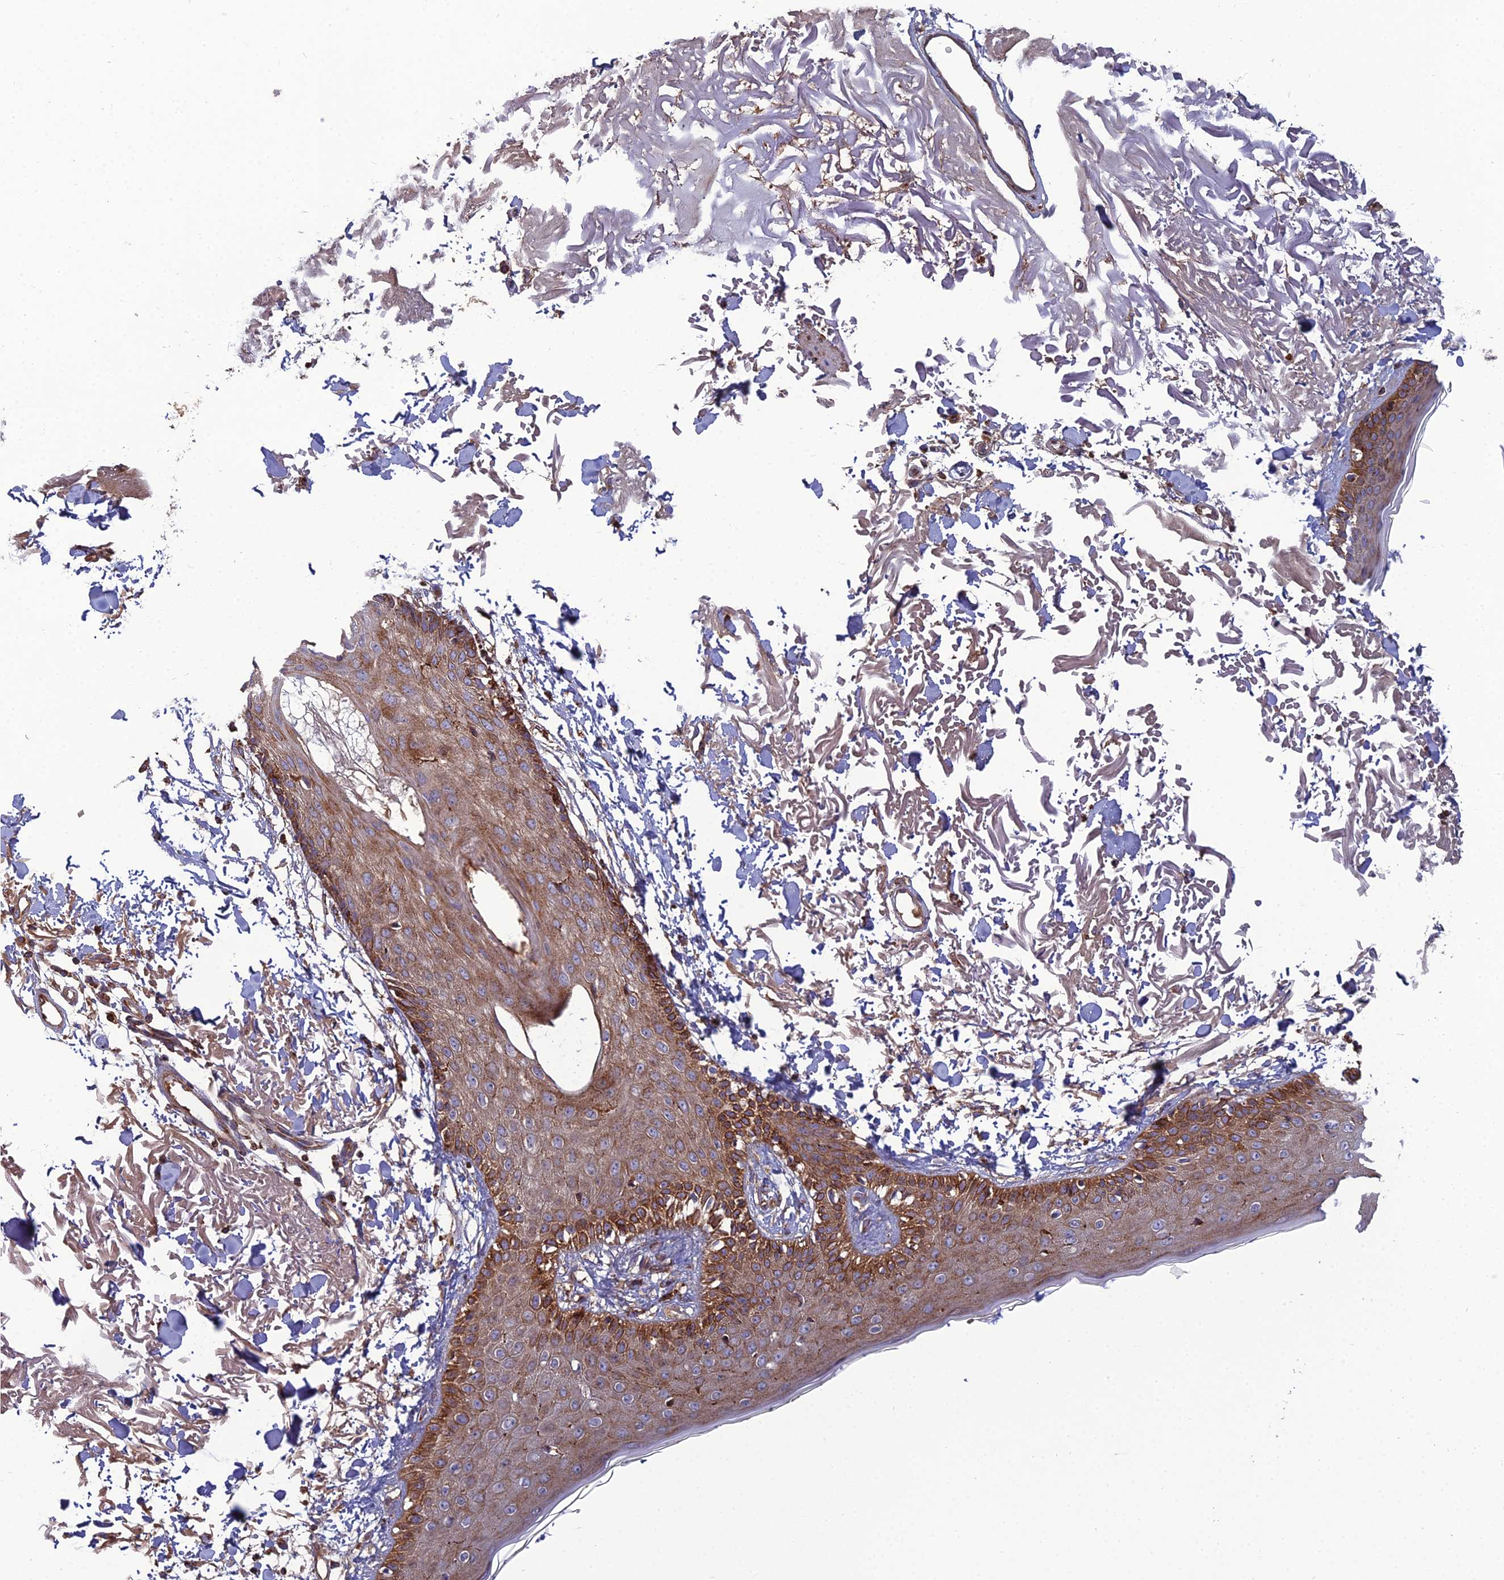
{"staining": {"intensity": "moderate", "quantity": ">75%", "location": "cytoplasmic/membranous"}, "tissue": "skin", "cell_type": "Fibroblasts", "image_type": "normal", "snomed": [{"axis": "morphology", "description": "Normal tissue, NOS"}, {"axis": "morphology", "description": "Squamous cell carcinoma, NOS"}, {"axis": "topography", "description": "Skin"}, {"axis": "topography", "description": "Peripheral nerve tissue"}], "caption": "Fibroblasts display medium levels of moderate cytoplasmic/membranous expression in about >75% of cells in benign skin. Nuclei are stained in blue.", "gene": "LNPEP", "patient": {"sex": "male", "age": 83}}